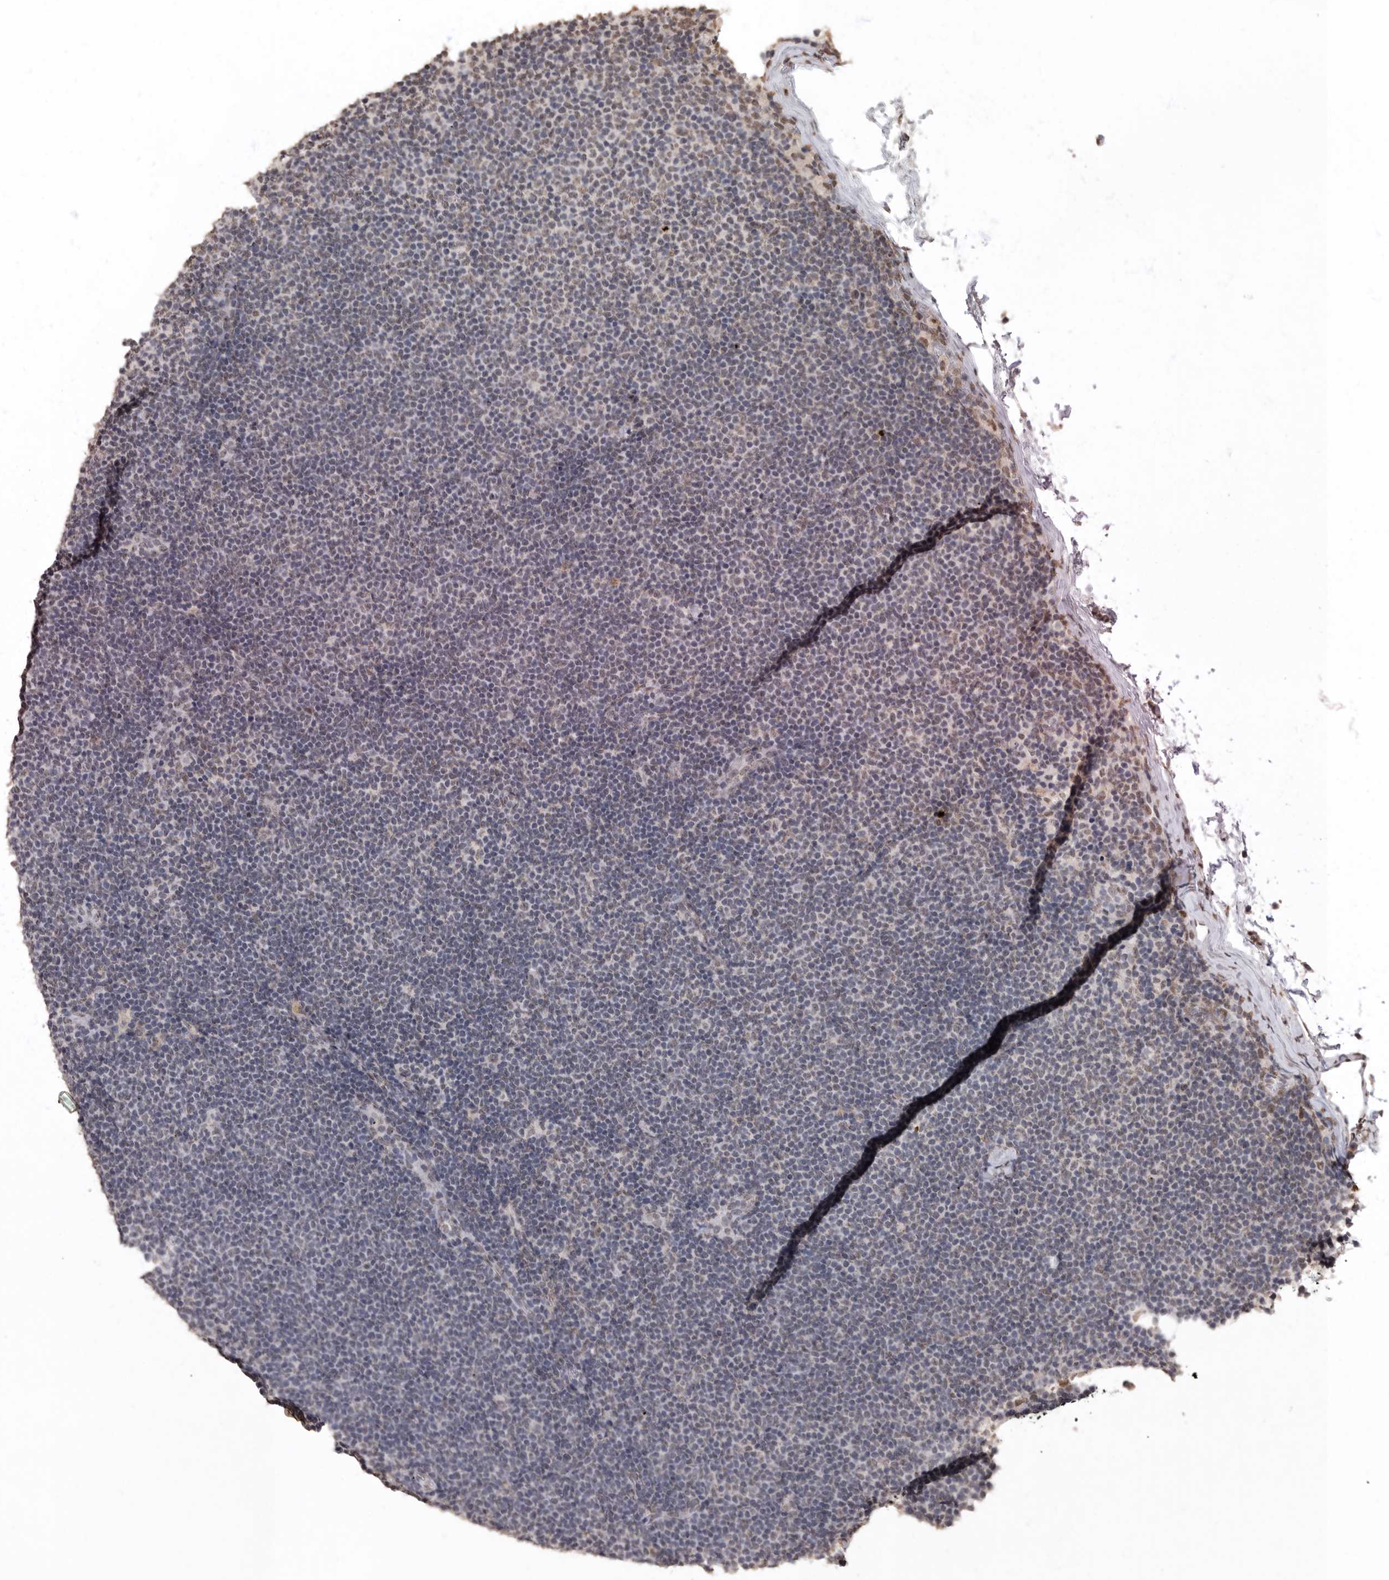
{"staining": {"intensity": "negative", "quantity": "none", "location": "none"}, "tissue": "lymphoma", "cell_type": "Tumor cells", "image_type": "cancer", "snomed": [{"axis": "morphology", "description": "Malignant lymphoma, non-Hodgkin's type, Low grade"}, {"axis": "topography", "description": "Lymph node"}], "caption": "Immunohistochemistry photomicrograph of human lymphoma stained for a protein (brown), which demonstrates no staining in tumor cells. (DAB IHC with hematoxylin counter stain).", "gene": "NBL1", "patient": {"sex": "female", "age": 53}}